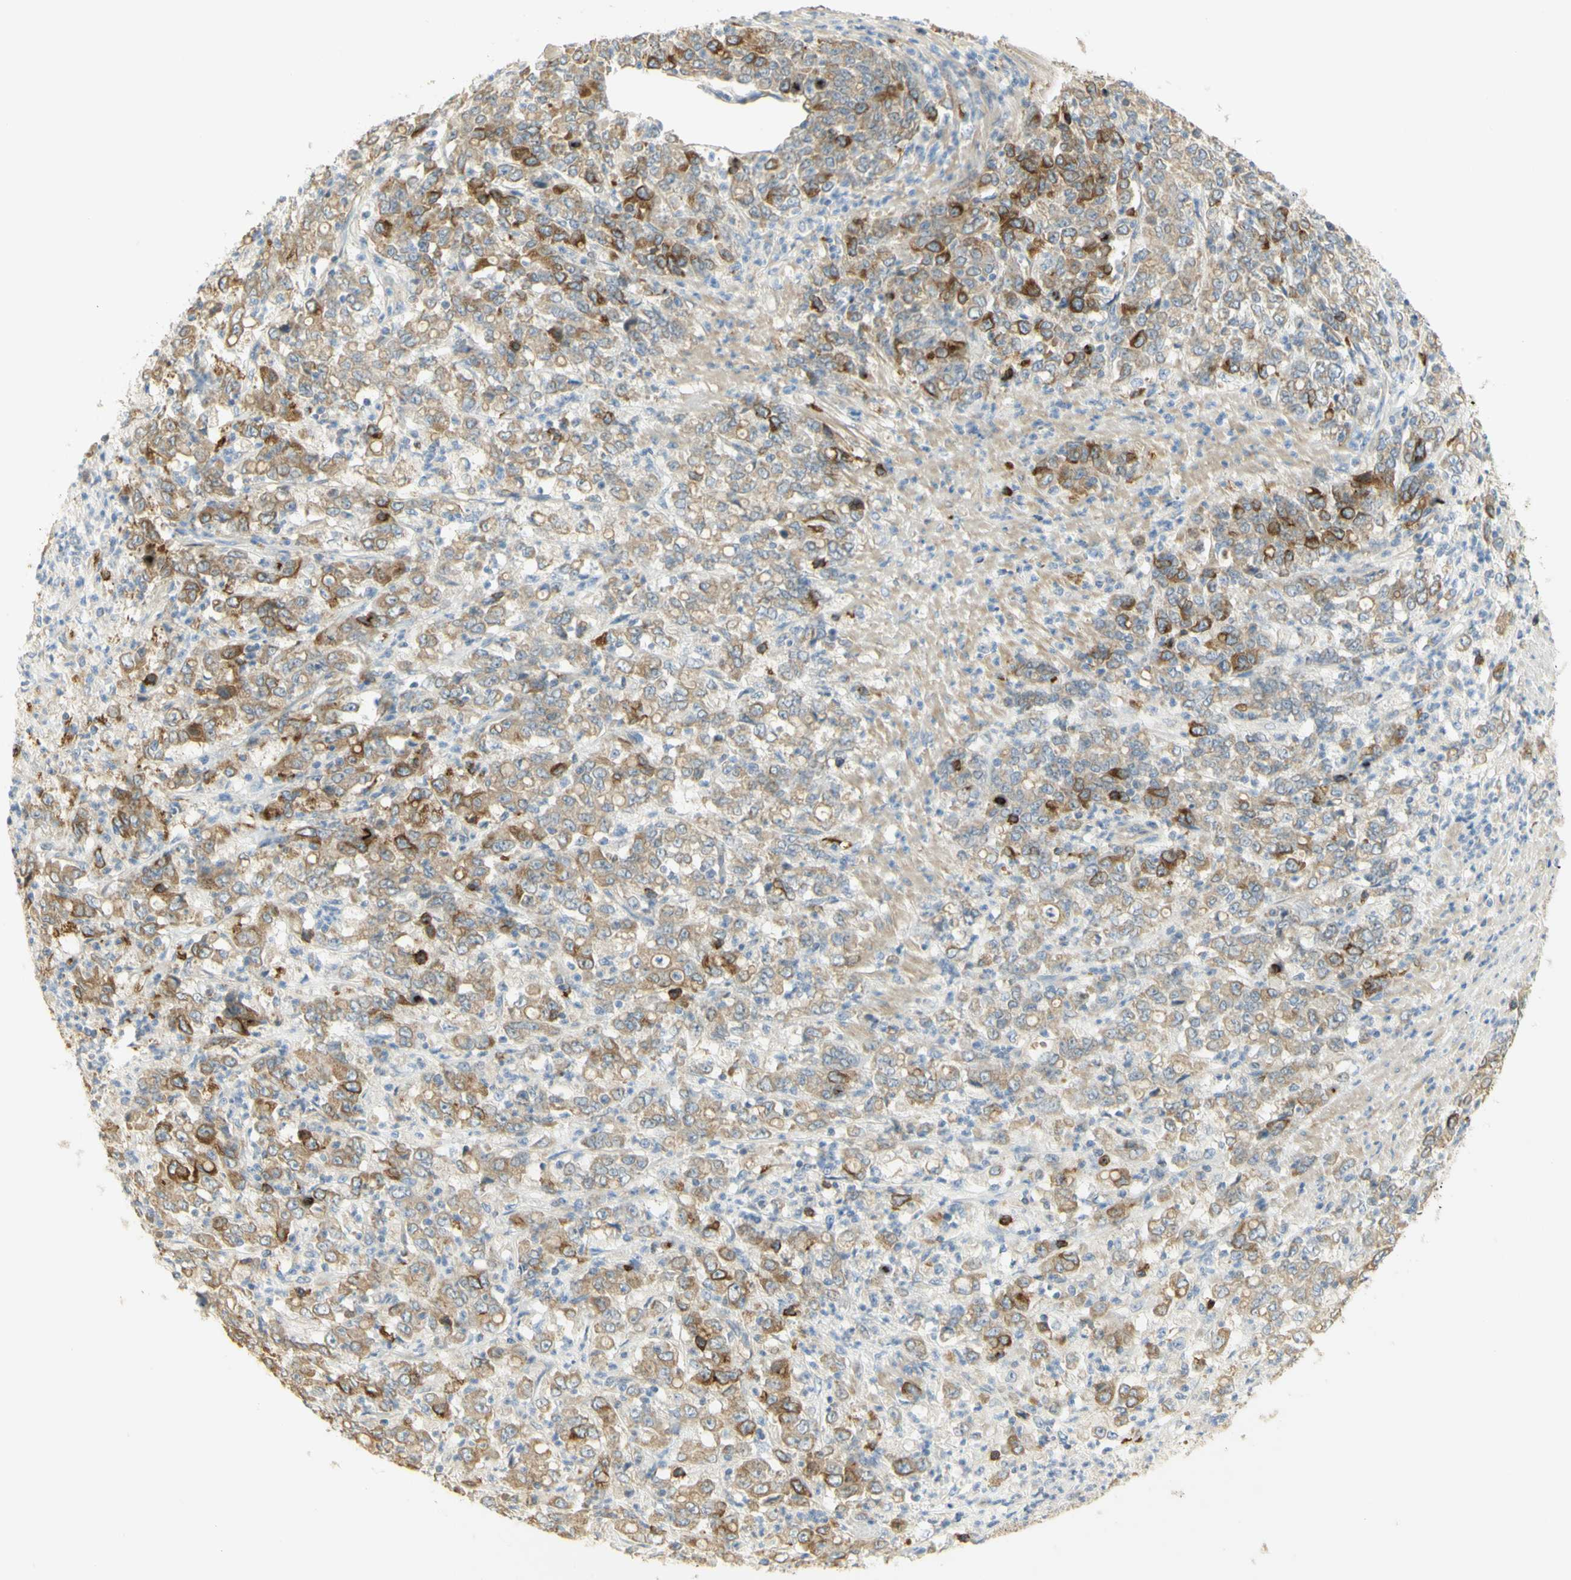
{"staining": {"intensity": "strong", "quantity": "25%-75%", "location": "cytoplasmic/membranous"}, "tissue": "stomach cancer", "cell_type": "Tumor cells", "image_type": "cancer", "snomed": [{"axis": "morphology", "description": "Adenocarcinoma, NOS"}, {"axis": "topography", "description": "Stomach, lower"}], "caption": "Immunohistochemical staining of human adenocarcinoma (stomach) reveals strong cytoplasmic/membranous protein positivity in approximately 25%-75% of tumor cells. (brown staining indicates protein expression, while blue staining denotes nuclei).", "gene": "KIF11", "patient": {"sex": "female", "age": 71}}